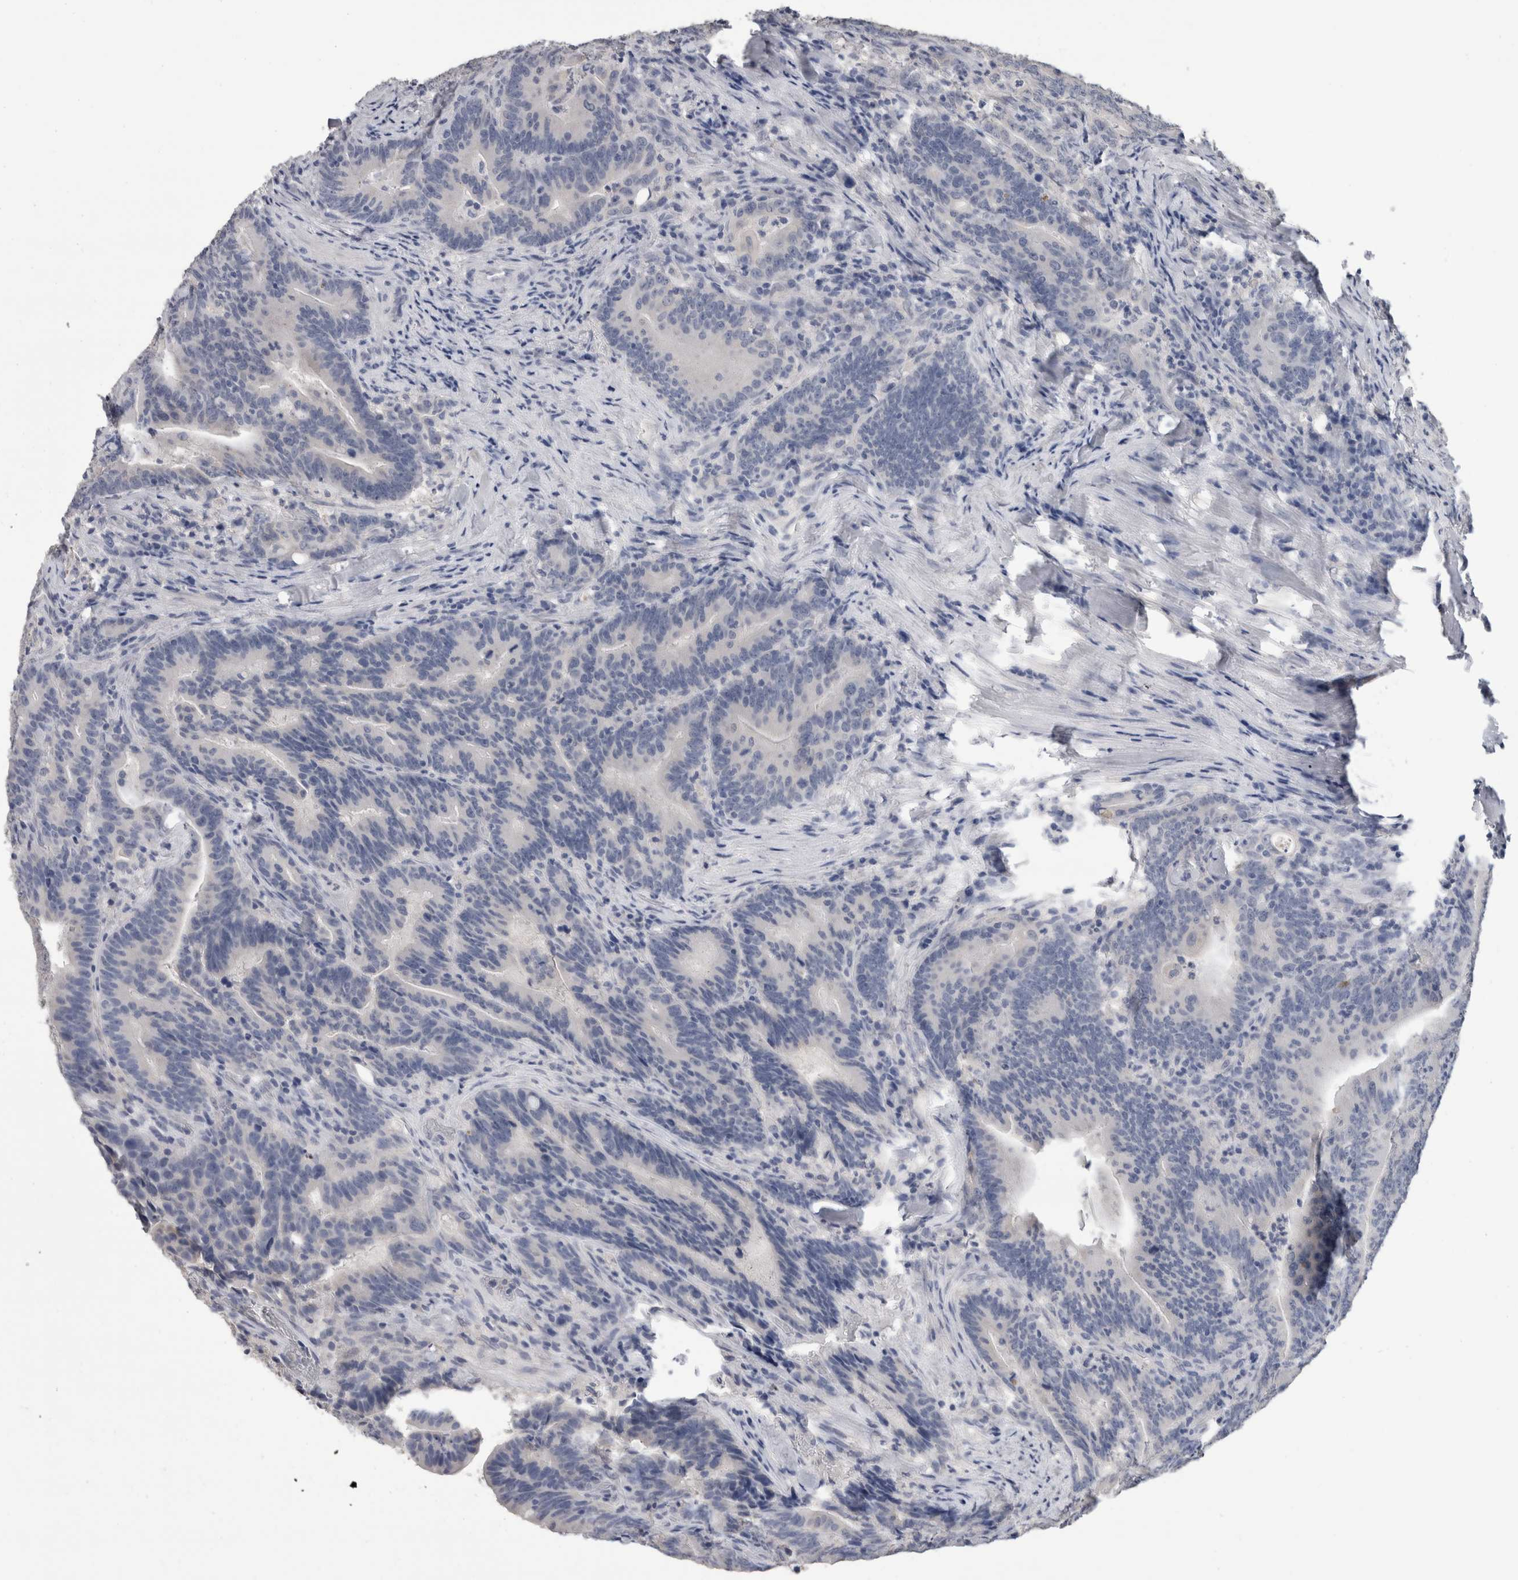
{"staining": {"intensity": "negative", "quantity": "none", "location": "none"}, "tissue": "colorectal cancer", "cell_type": "Tumor cells", "image_type": "cancer", "snomed": [{"axis": "morphology", "description": "Adenocarcinoma, NOS"}, {"axis": "topography", "description": "Colon"}], "caption": "High power microscopy image of an immunohistochemistry (IHC) image of colorectal cancer (adenocarcinoma), revealing no significant expression in tumor cells.", "gene": "FHOD3", "patient": {"sex": "female", "age": 66}}